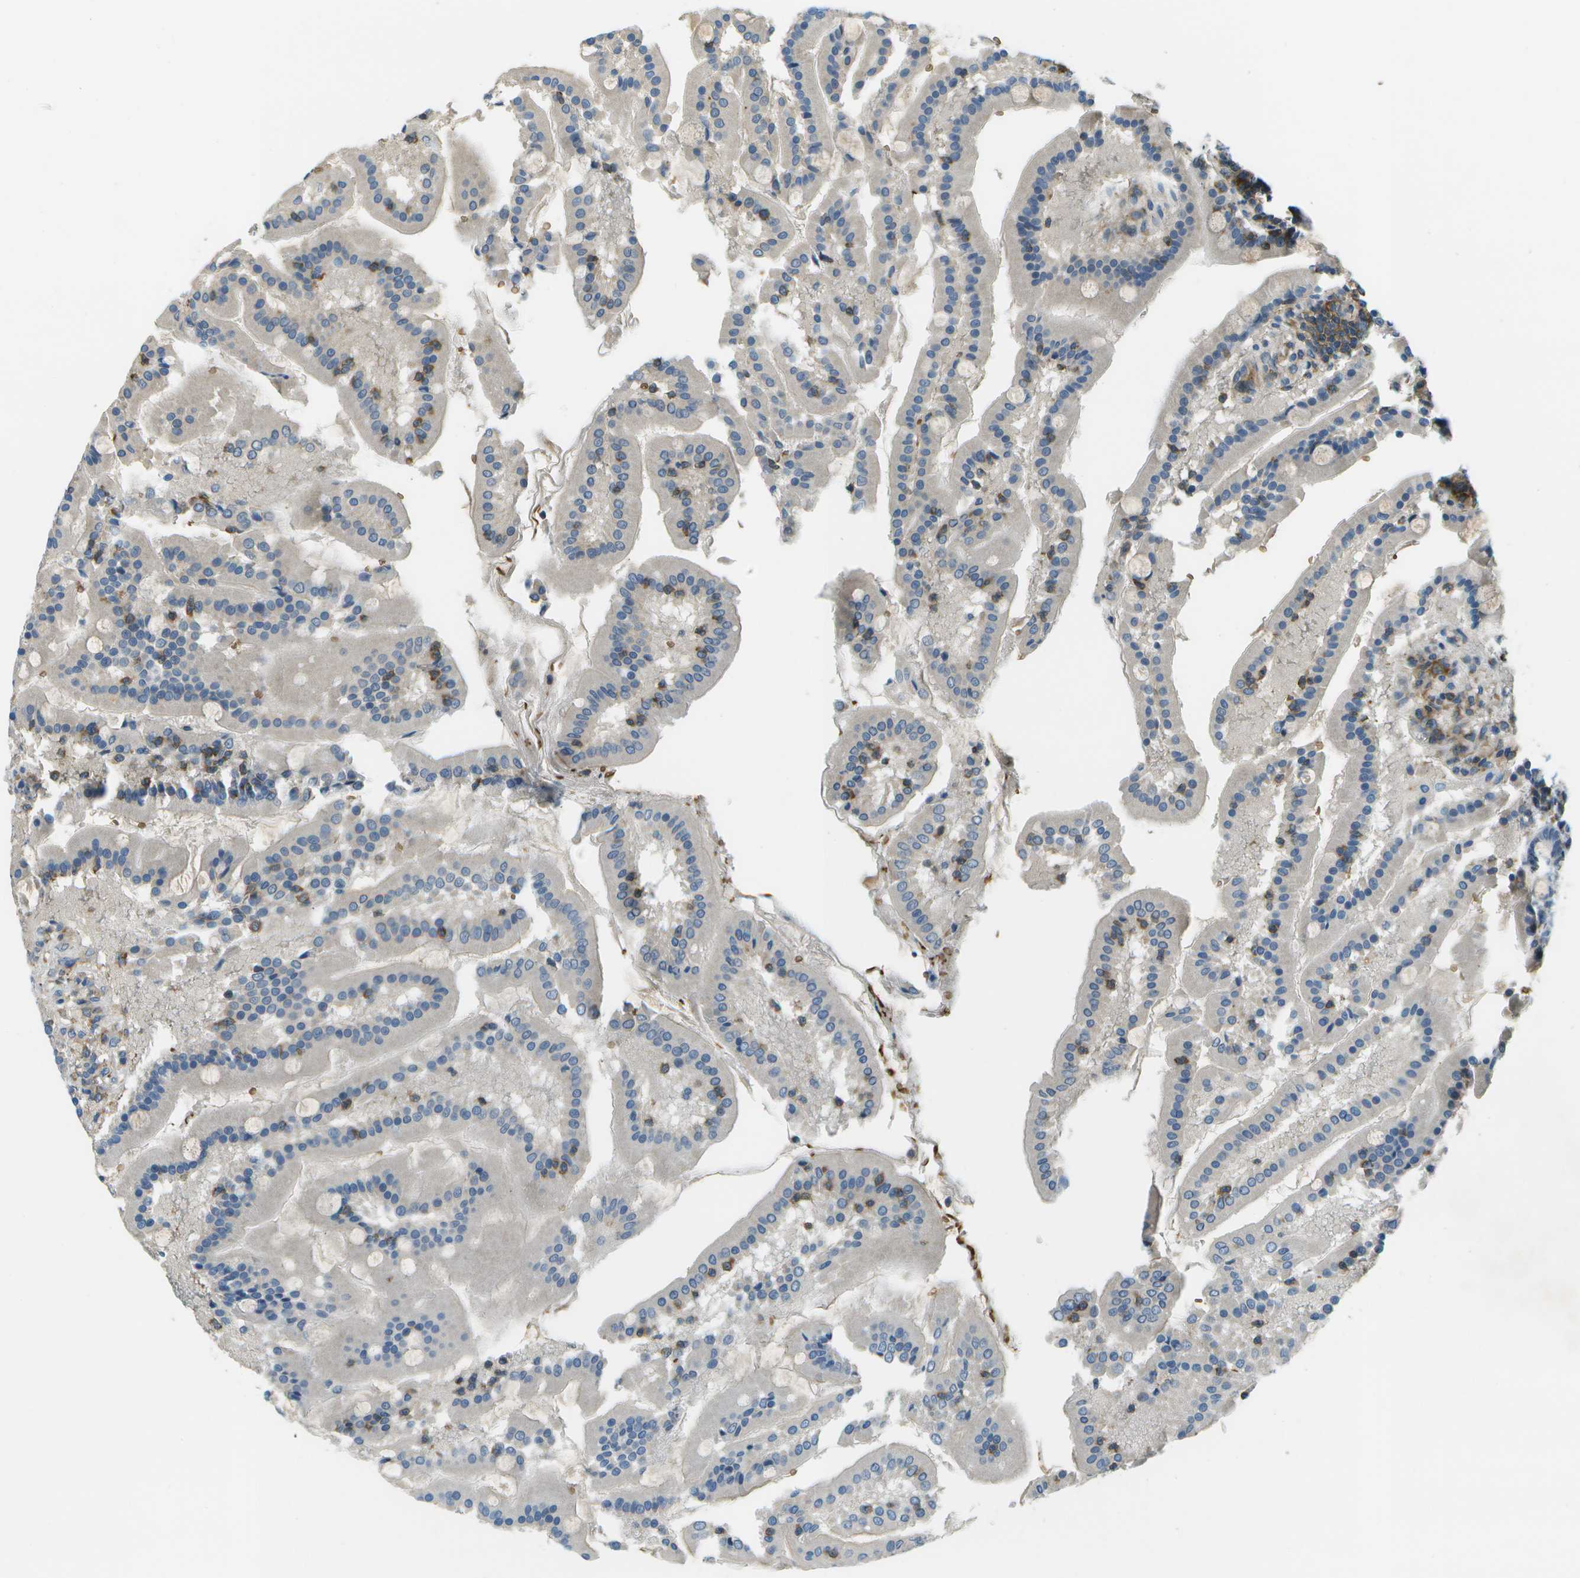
{"staining": {"intensity": "weak", "quantity": "25%-75%", "location": "cytoplasmic/membranous"}, "tissue": "duodenum", "cell_type": "Glandular cells", "image_type": "normal", "snomed": [{"axis": "morphology", "description": "Normal tissue, NOS"}, {"axis": "topography", "description": "Duodenum"}], "caption": "Immunohistochemical staining of benign human duodenum demonstrates low levels of weak cytoplasmic/membranous positivity in approximately 25%-75% of glandular cells.", "gene": "CTIF", "patient": {"sex": "male", "age": 50}}